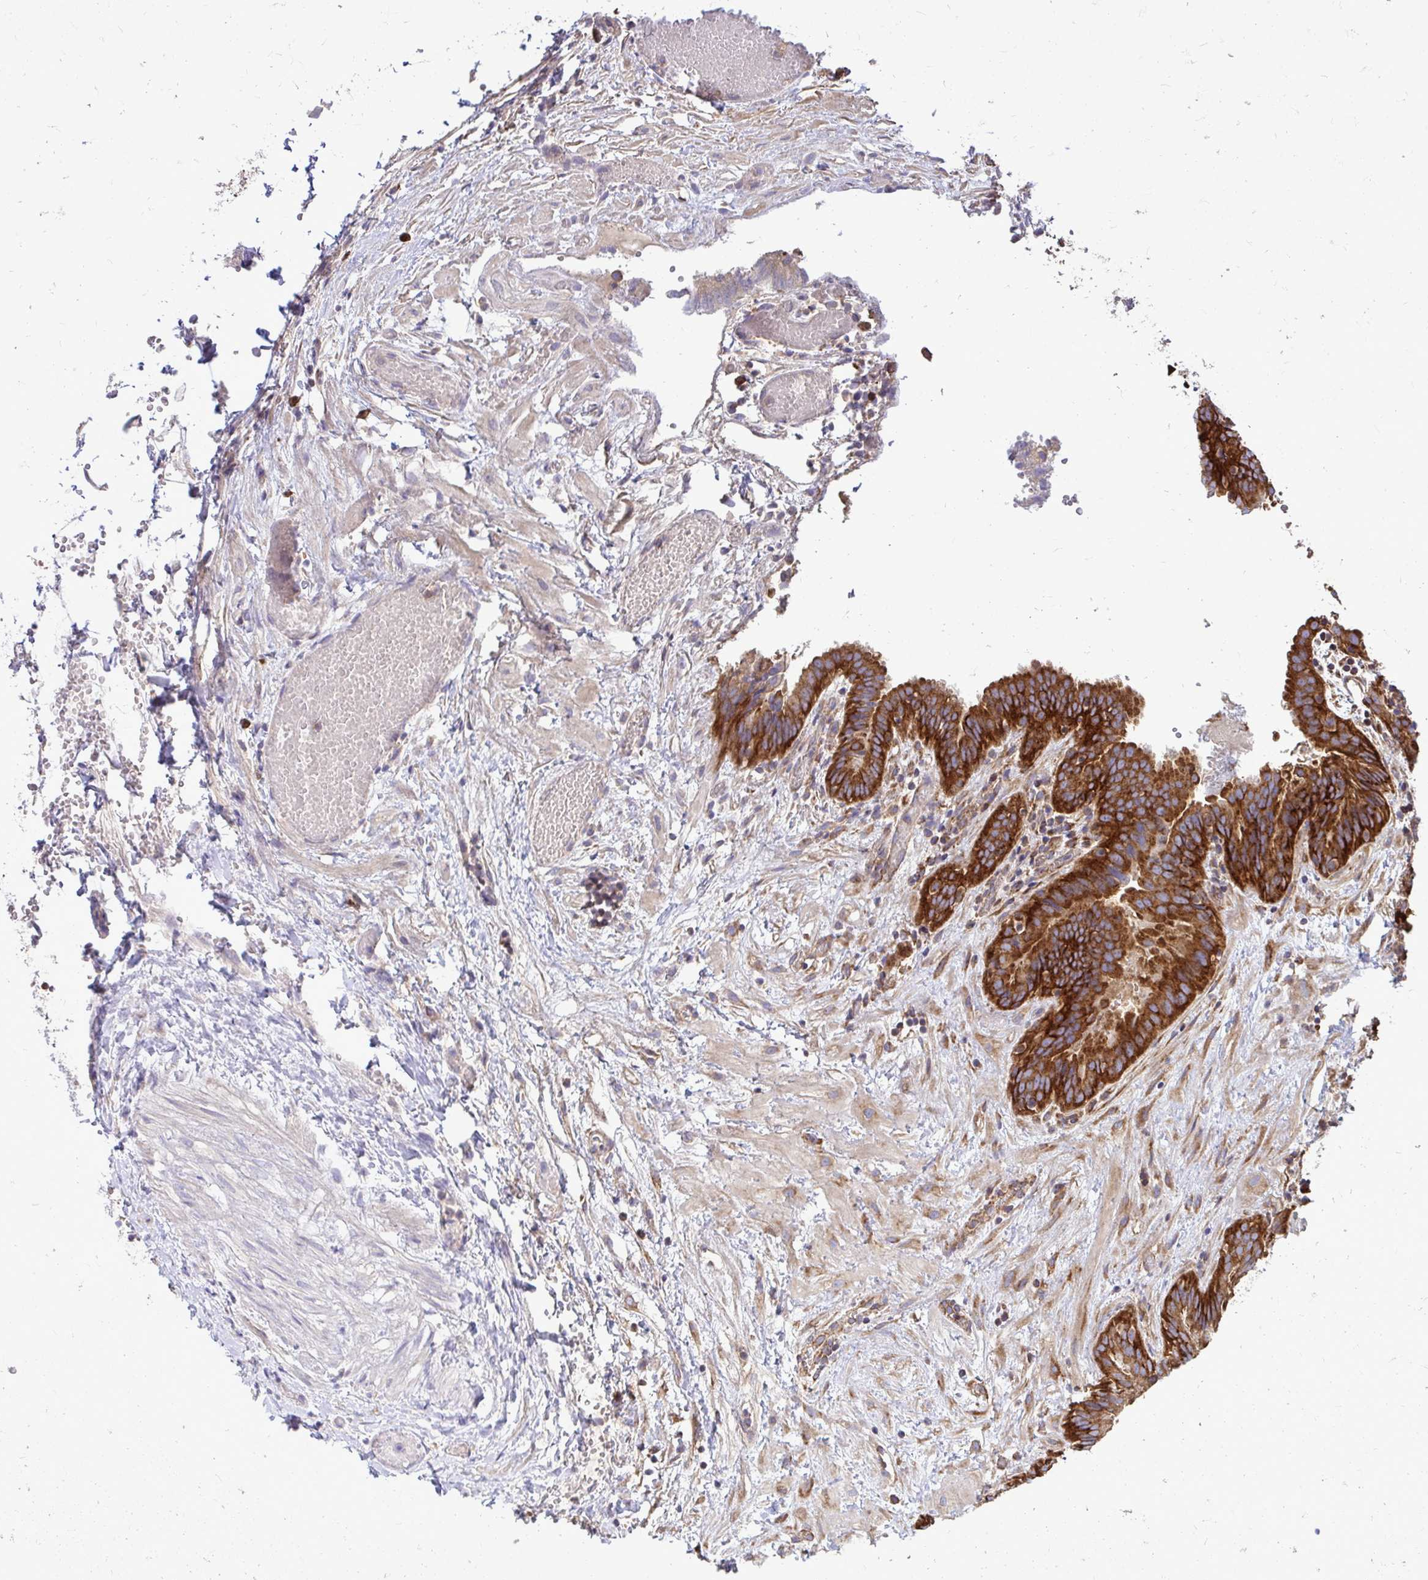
{"staining": {"intensity": "strong", "quantity": ">75%", "location": "cytoplasmic/membranous"}, "tissue": "fallopian tube", "cell_type": "Glandular cells", "image_type": "normal", "snomed": [{"axis": "morphology", "description": "Normal tissue, NOS"}, {"axis": "topography", "description": "Fallopian tube"}], "caption": "Immunohistochemical staining of unremarkable fallopian tube displays strong cytoplasmic/membranous protein positivity in about >75% of glandular cells.", "gene": "FMR1", "patient": {"sex": "female", "age": 37}}